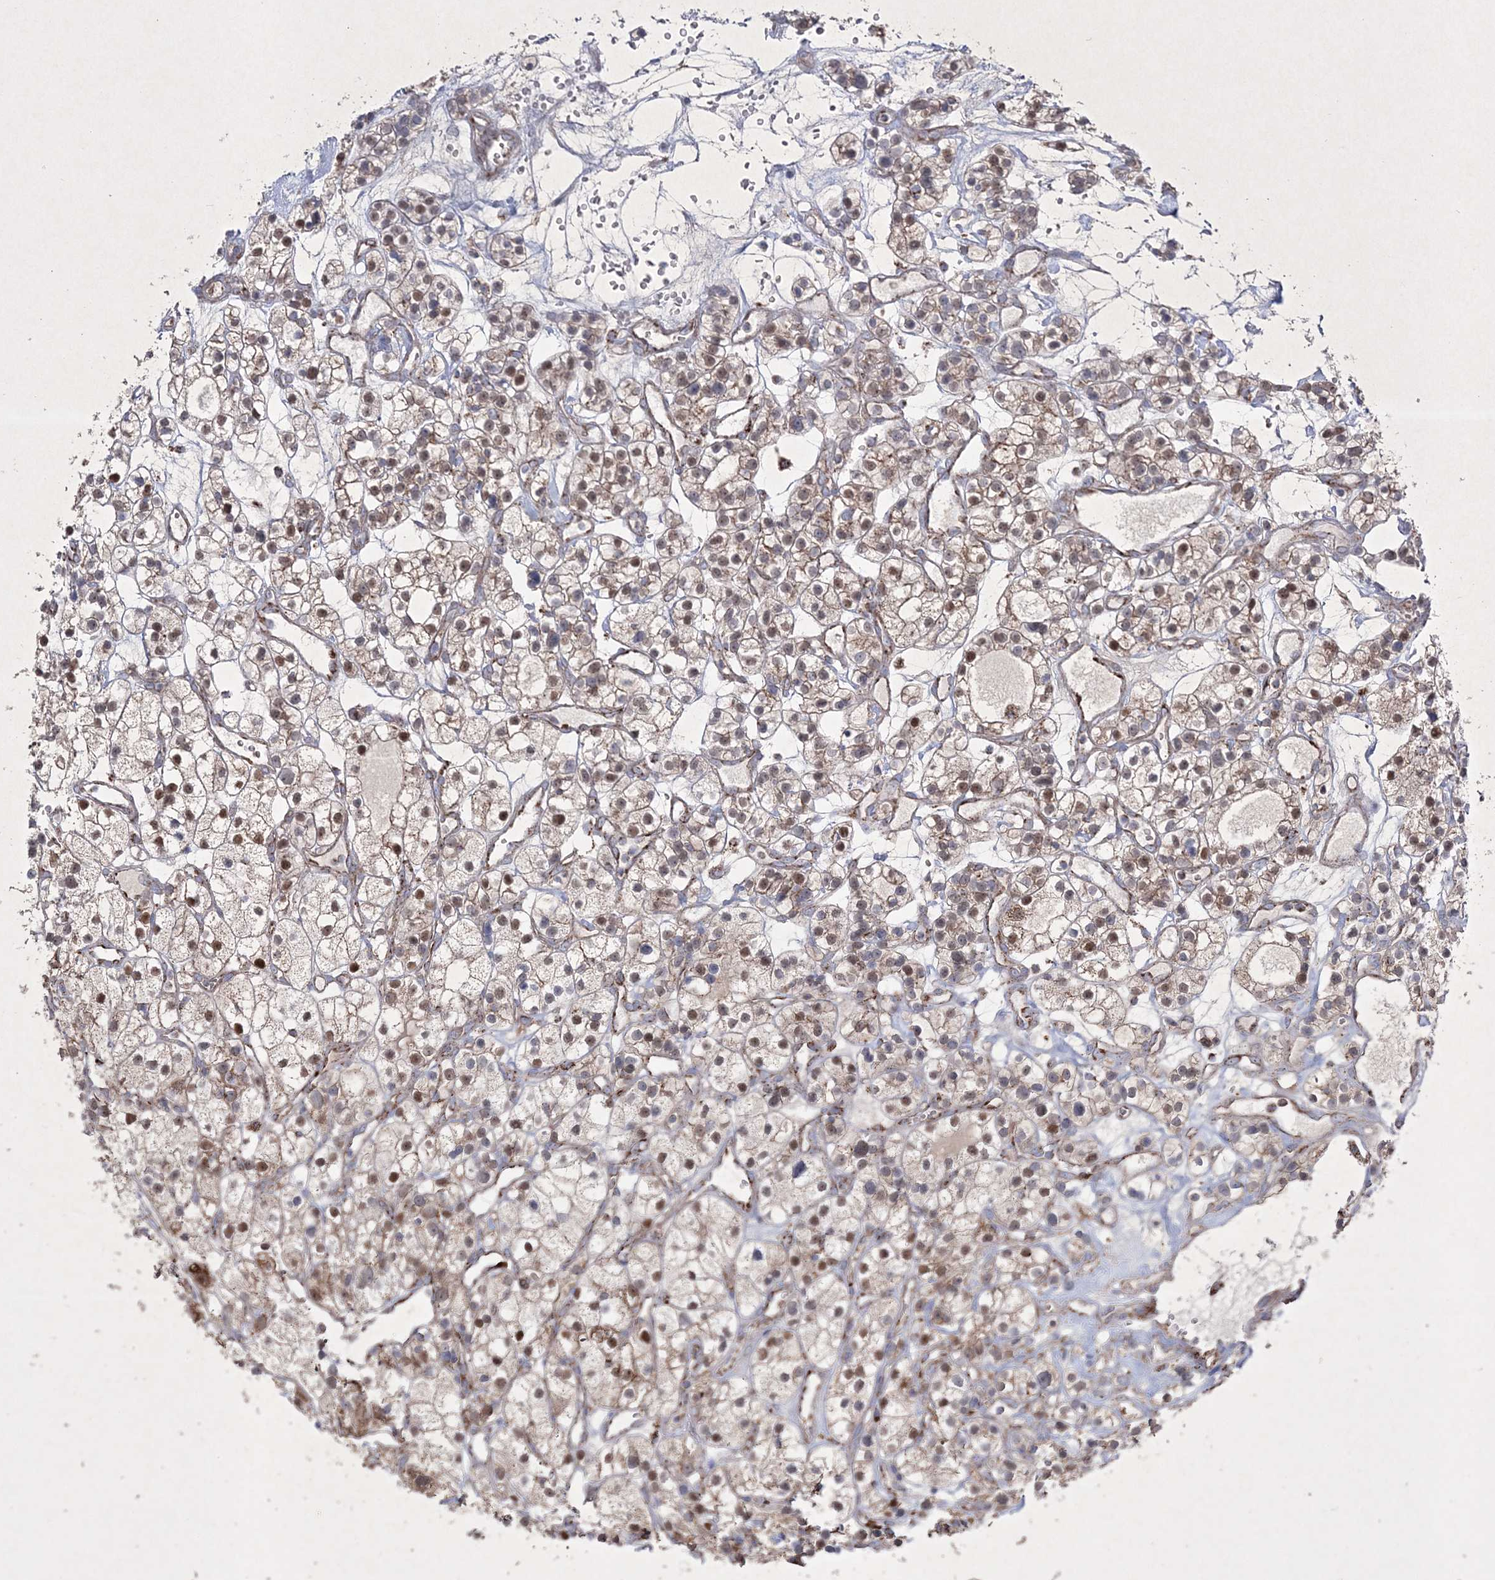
{"staining": {"intensity": "moderate", "quantity": "25%-75%", "location": "cytoplasmic/membranous,nuclear"}, "tissue": "renal cancer", "cell_type": "Tumor cells", "image_type": "cancer", "snomed": [{"axis": "morphology", "description": "Adenocarcinoma, NOS"}, {"axis": "topography", "description": "Kidney"}], "caption": "This image demonstrates immunohistochemistry staining of human renal adenocarcinoma, with medium moderate cytoplasmic/membranous and nuclear positivity in about 25%-75% of tumor cells.", "gene": "RICTOR", "patient": {"sex": "female", "age": 57}}